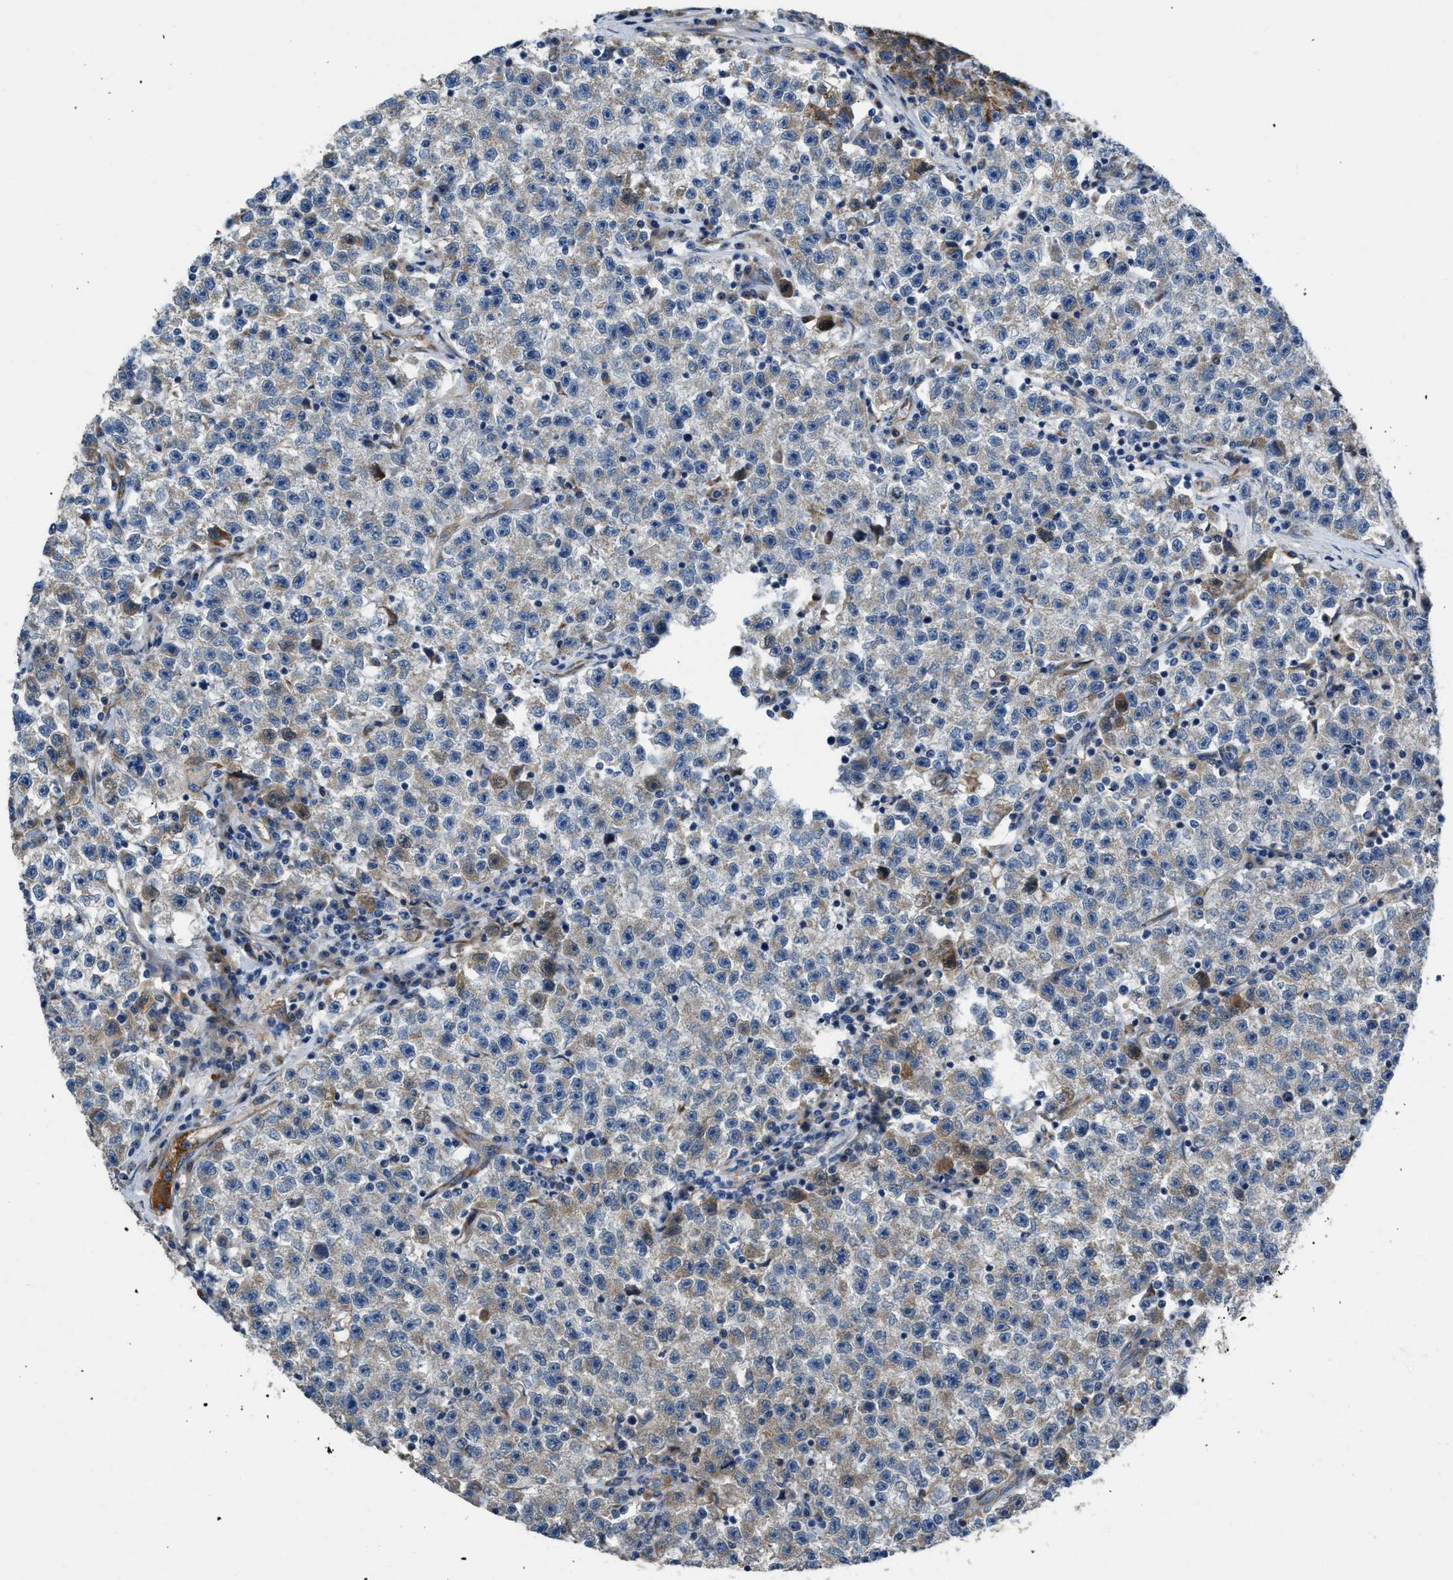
{"staining": {"intensity": "weak", "quantity": "25%-75%", "location": "cytoplasmic/membranous"}, "tissue": "testis cancer", "cell_type": "Tumor cells", "image_type": "cancer", "snomed": [{"axis": "morphology", "description": "Seminoma, NOS"}, {"axis": "topography", "description": "Testis"}], "caption": "IHC image of neoplastic tissue: testis cancer (seminoma) stained using immunohistochemistry (IHC) exhibits low levels of weak protein expression localized specifically in the cytoplasmic/membranous of tumor cells, appearing as a cytoplasmic/membranous brown color.", "gene": "GGCX", "patient": {"sex": "male", "age": 22}}